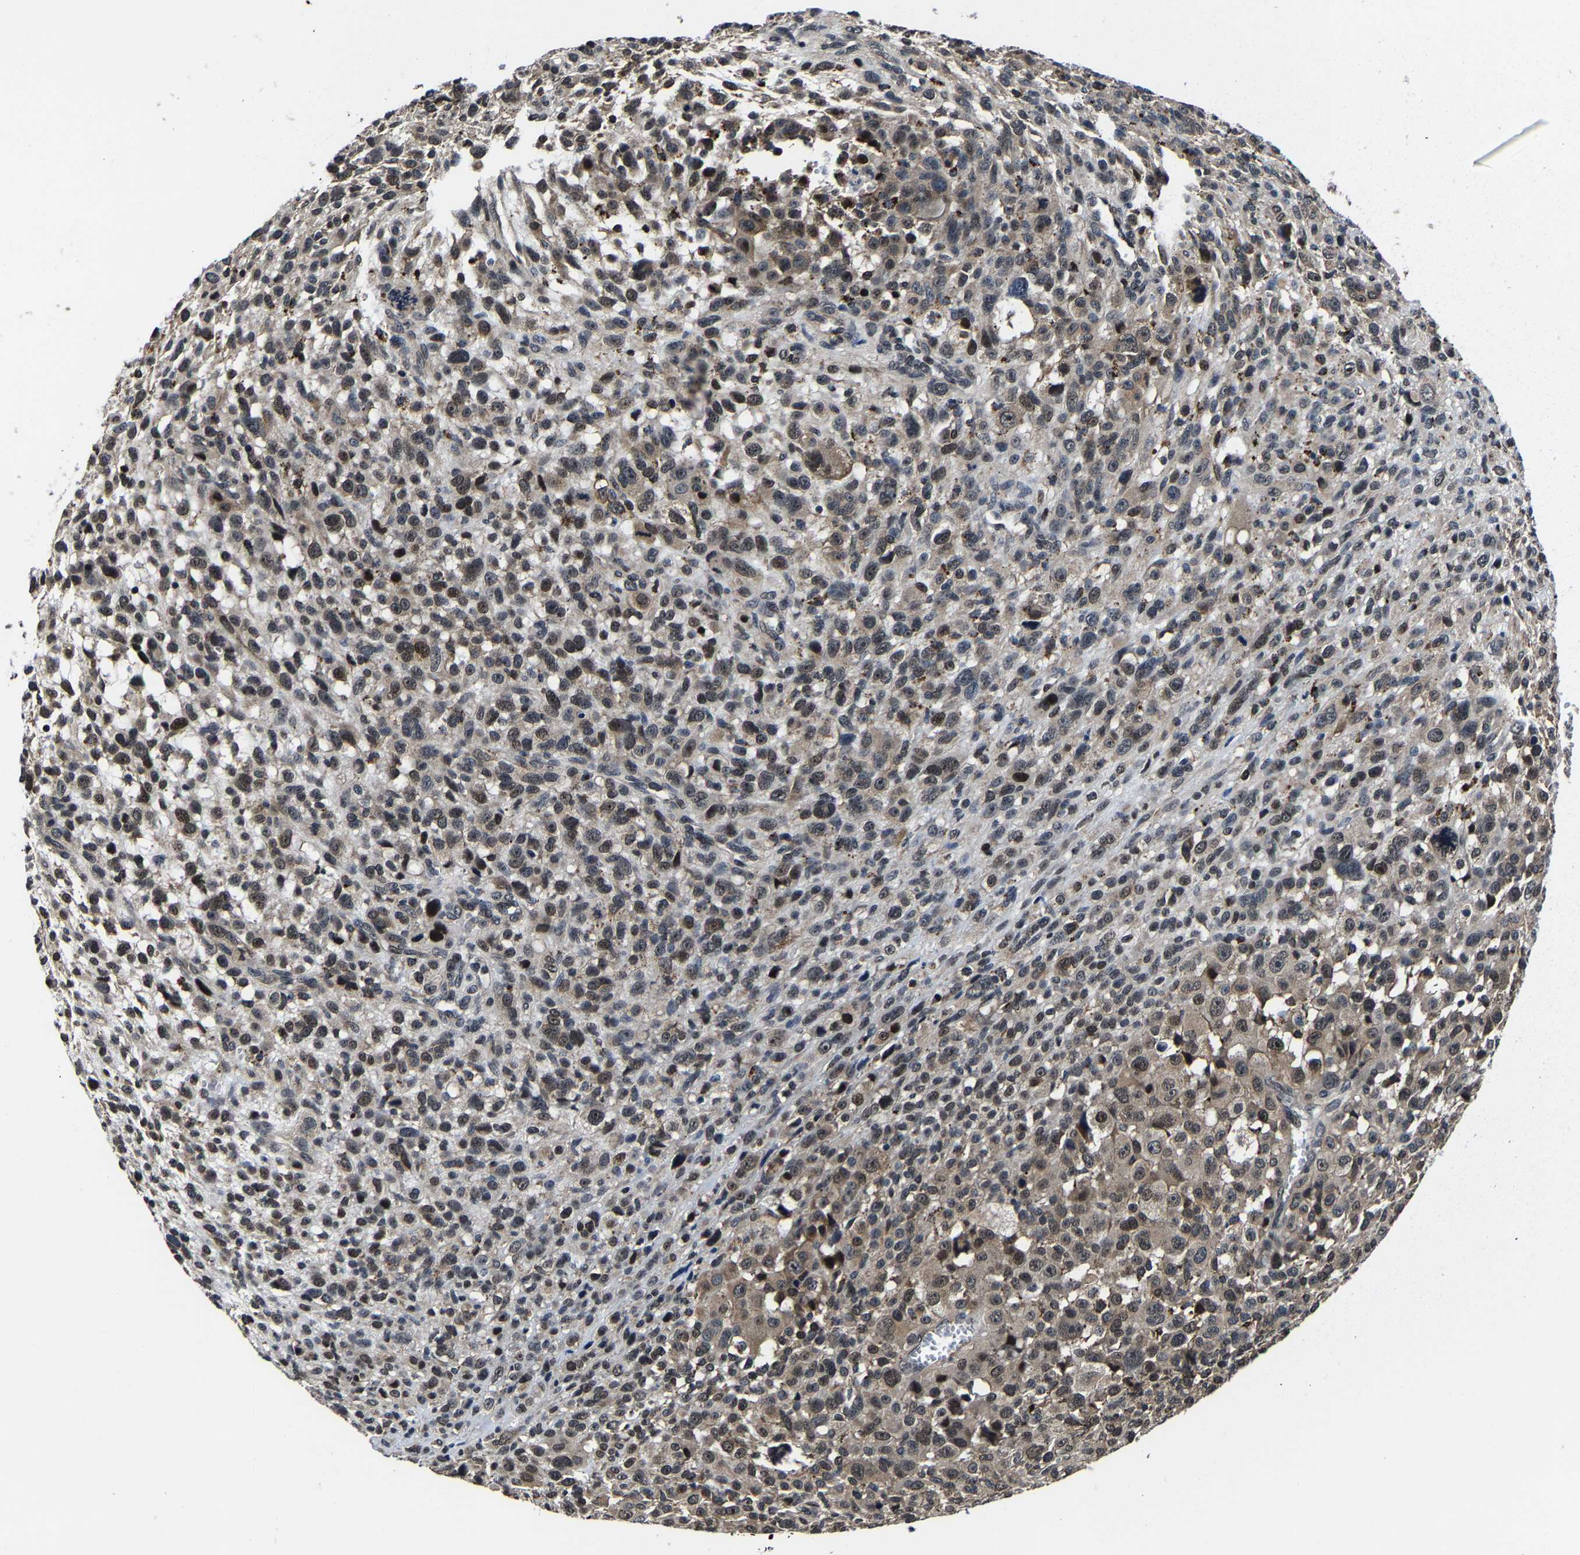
{"staining": {"intensity": "weak", "quantity": "<25%", "location": "cytoplasmic/membranous,nuclear"}, "tissue": "melanoma", "cell_type": "Tumor cells", "image_type": "cancer", "snomed": [{"axis": "morphology", "description": "Malignant melanoma, NOS"}, {"axis": "topography", "description": "Skin"}], "caption": "A micrograph of malignant melanoma stained for a protein exhibits no brown staining in tumor cells.", "gene": "ZCCHC7", "patient": {"sex": "female", "age": 55}}